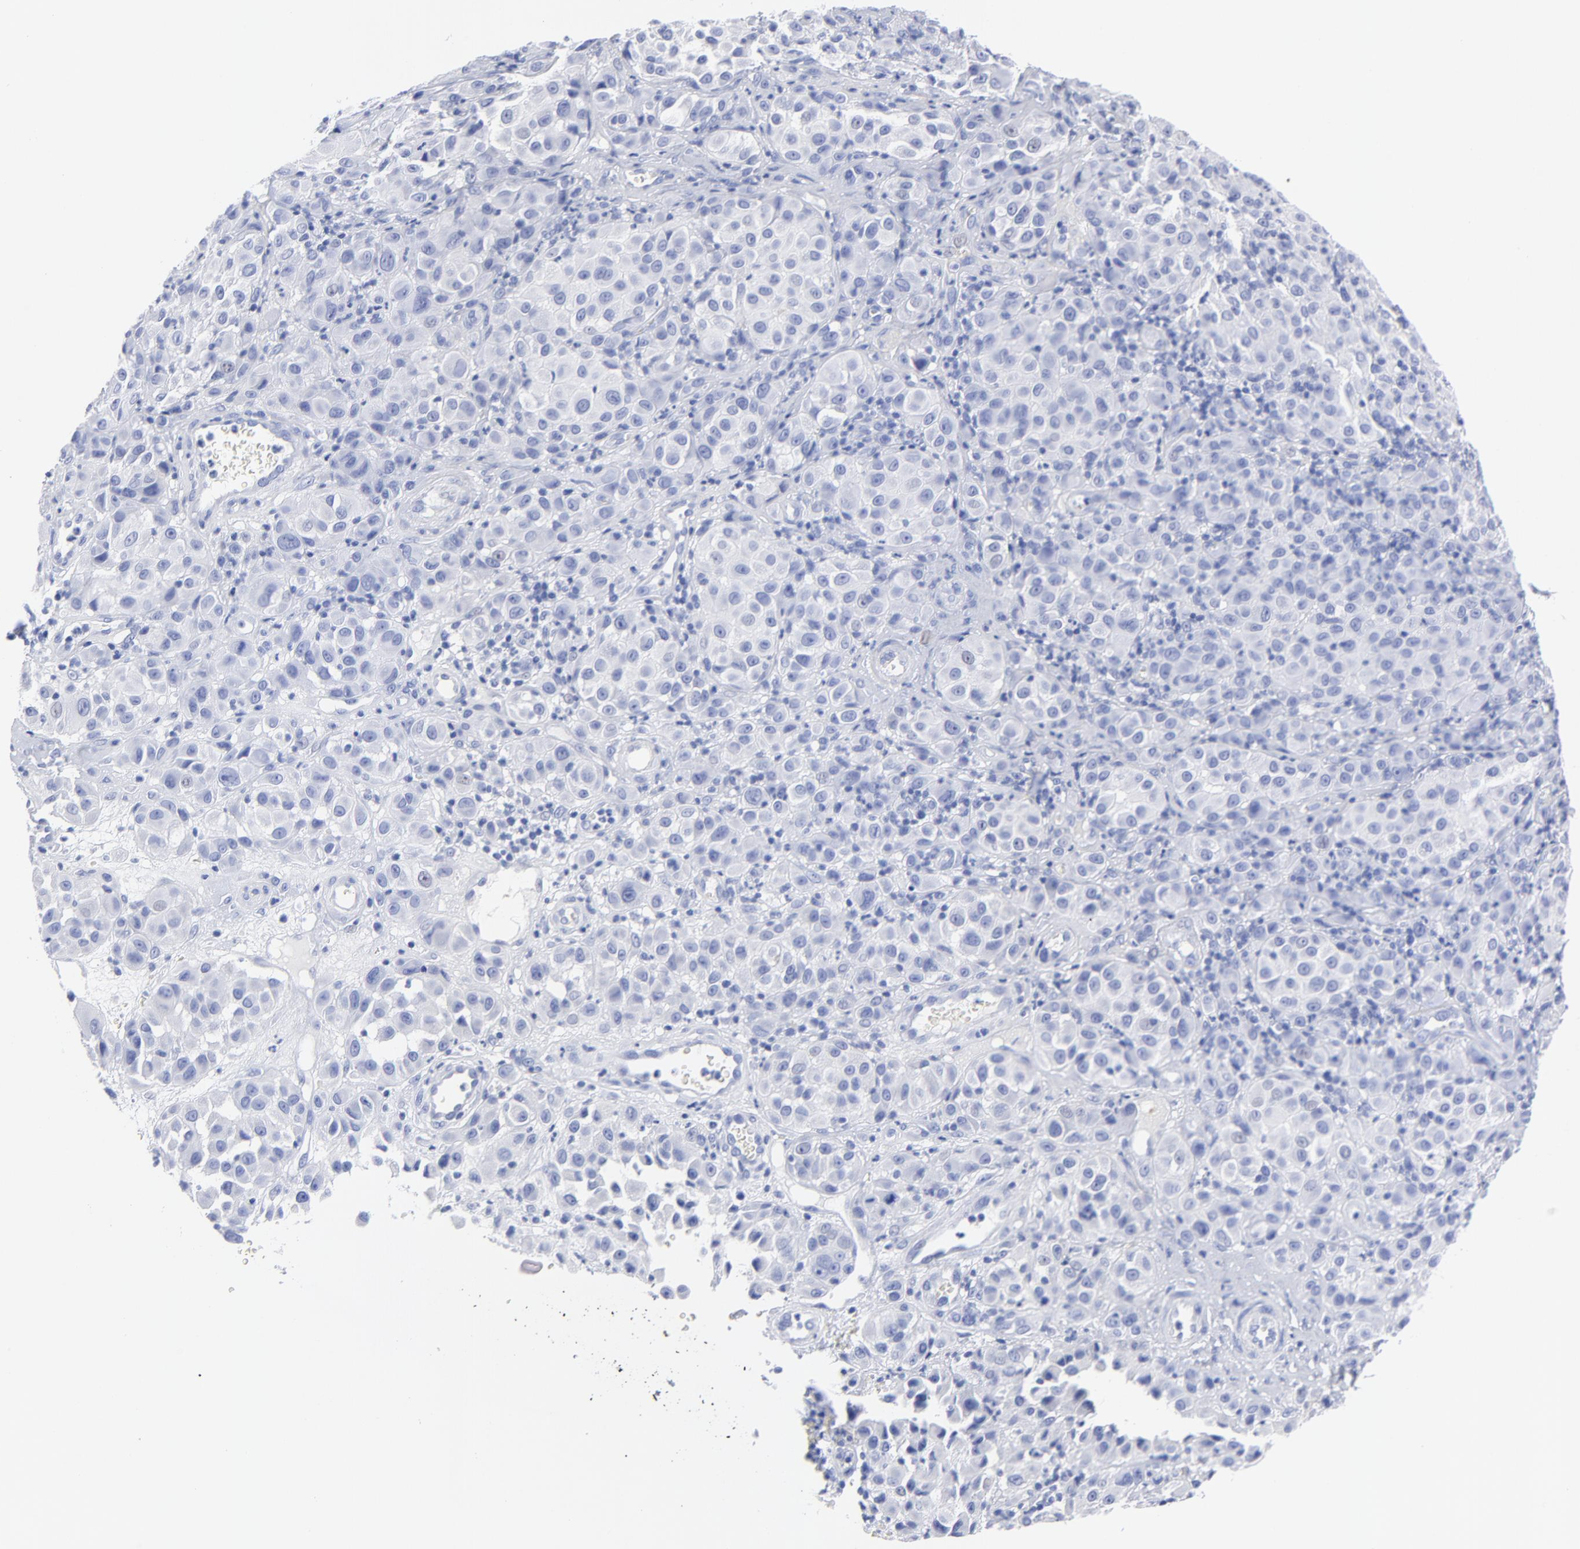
{"staining": {"intensity": "negative", "quantity": "none", "location": "none"}, "tissue": "melanoma", "cell_type": "Tumor cells", "image_type": "cancer", "snomed": [{"axis": "morphology", "description": "Malignant melanoma, NOS"}, {"axis": "topography", "description": "Skin"}], "caption": "Immunohistochemistry of melanoma displays no expression in tumor cells.", "gene": "ACY1", "patient": {"sex": "female", "age": 21}}